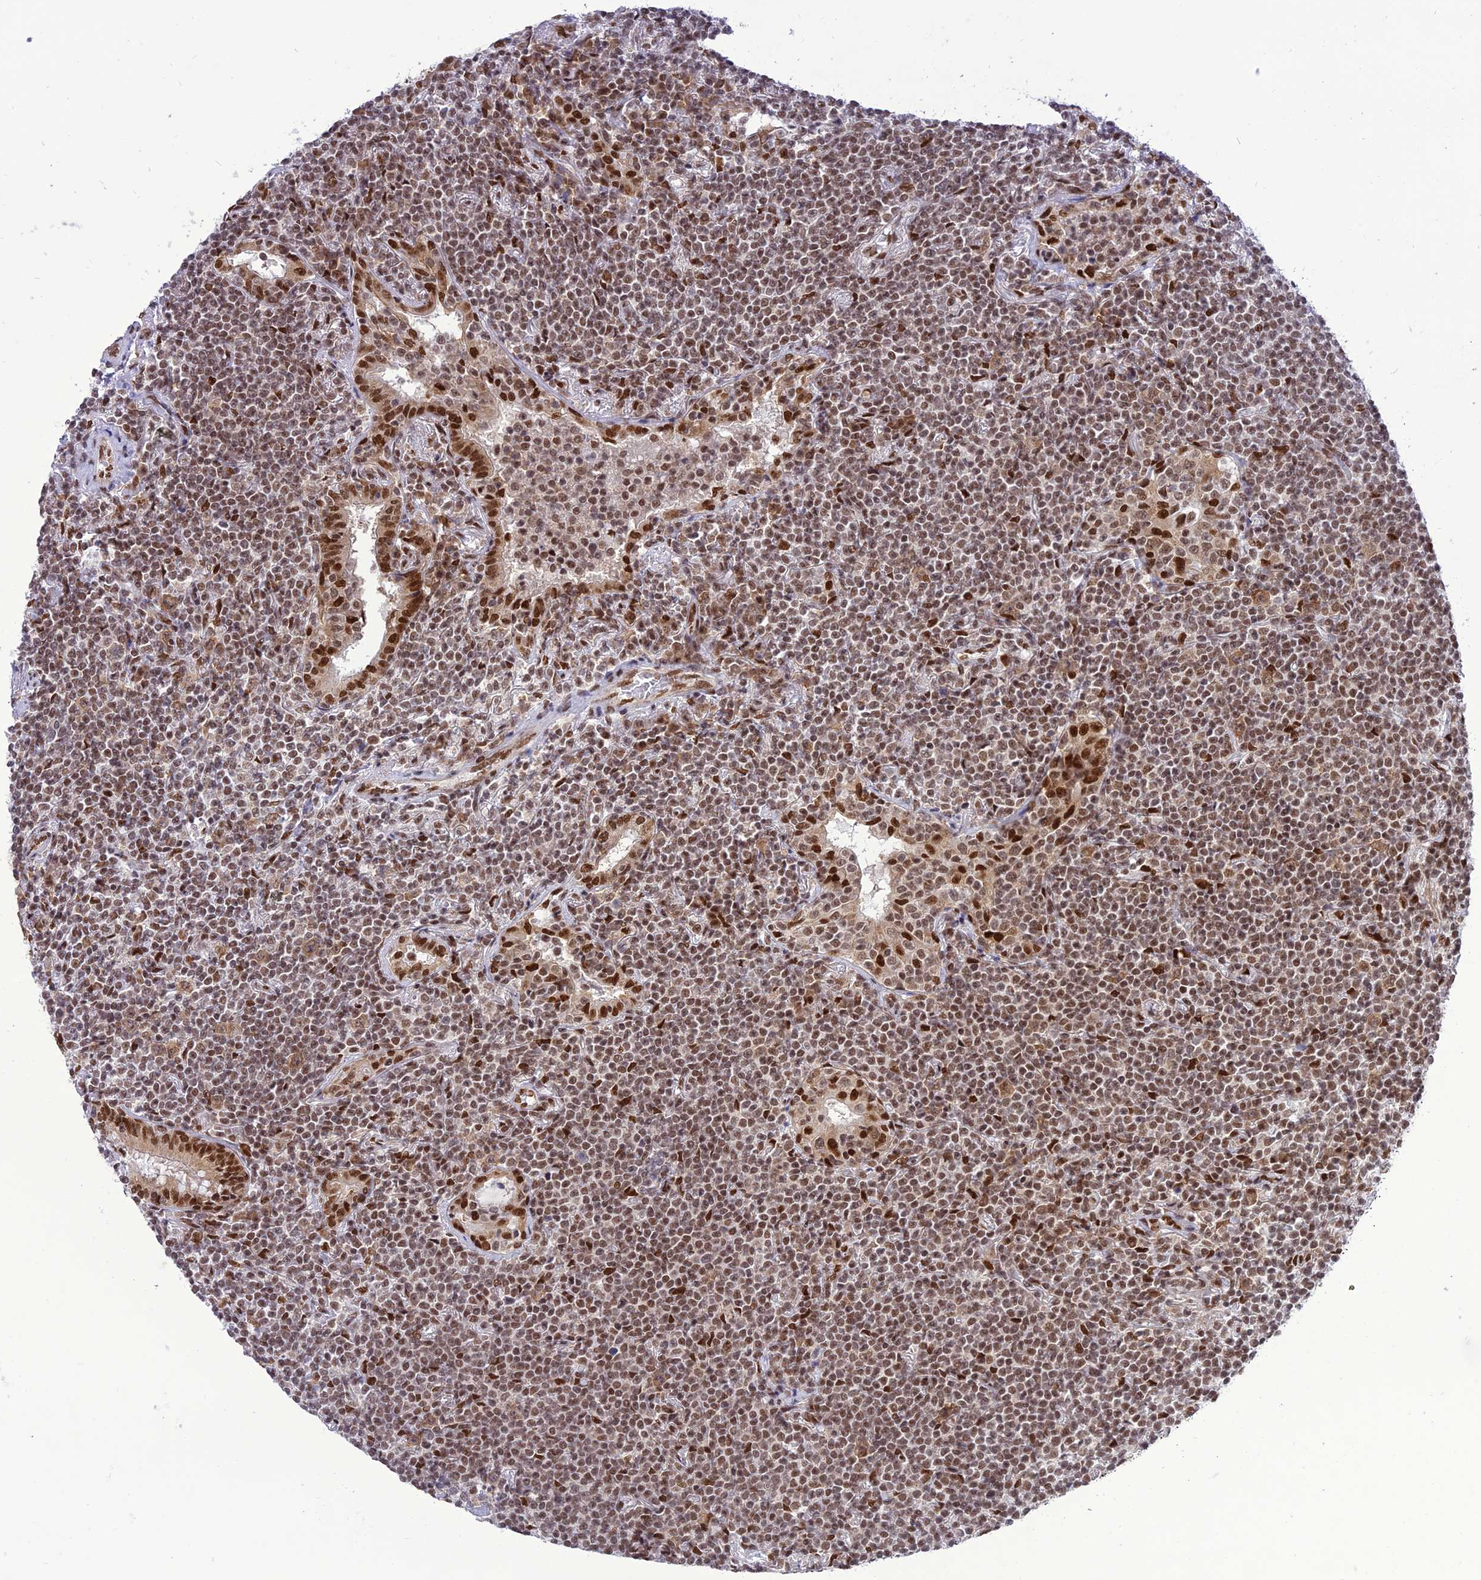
{"staining": {"intensity": "moderate", "quantity": ">75%", "location": "nuclear"}, "tissue": "lymphoma", "cell_type": "Tumor cells", "image_type": "cancer", "snomed": [{"axis": "morphology", "description": "Malignant lymphoma, non-Hodgkin's type, Low grade"}, {"axis": "topography", "description": "Lung"}], "caption": "Malignant lymphoma, non-Hodgkin's type (low-grade) tissue displays moderate nuclear staining in approximately >75% of tumor cells", "gene": "DDX1", "patient": {"sex": "female", "age": 71}}